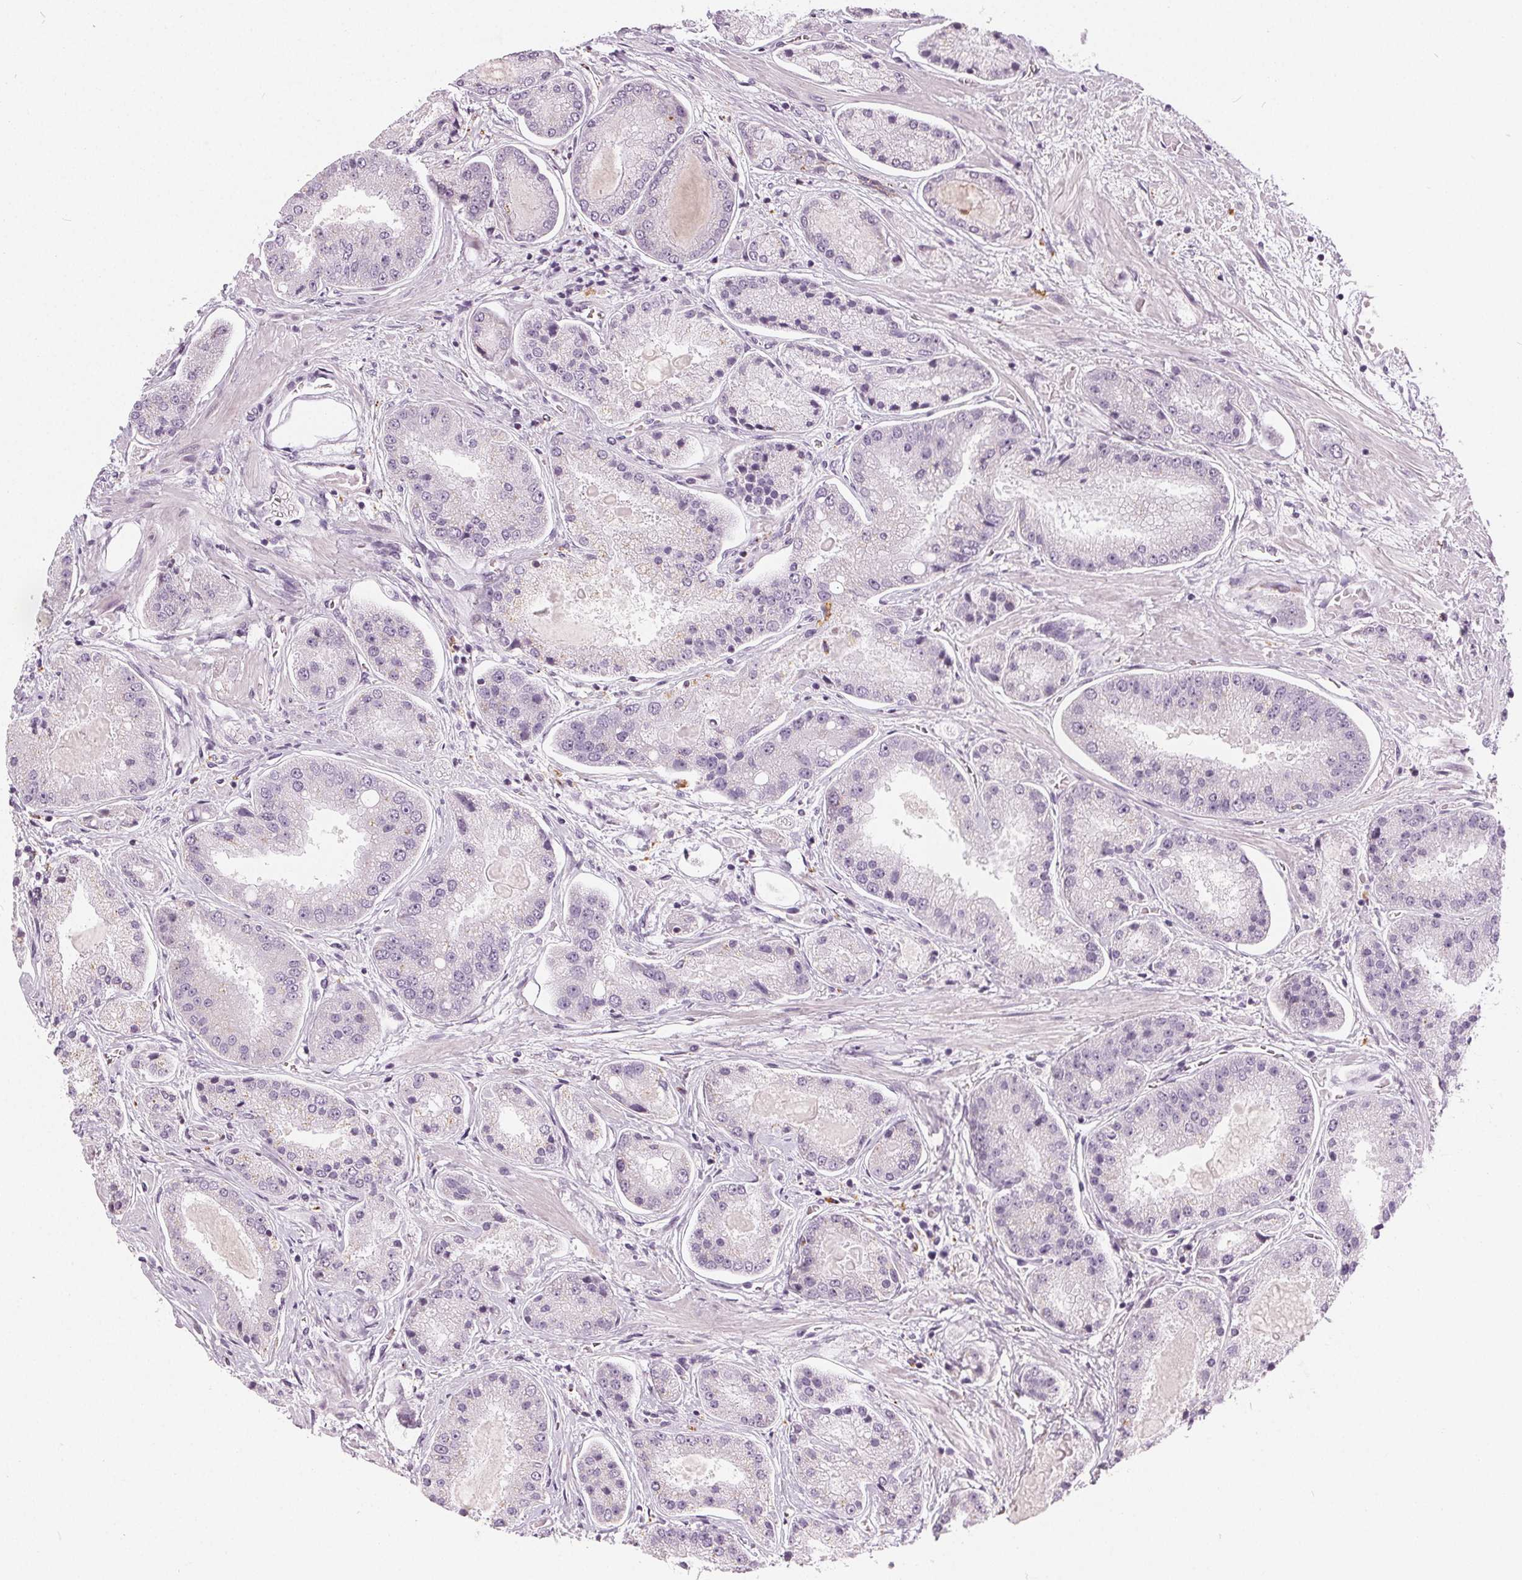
{"staining": {"intensity": "negative", "quantity": "none", "location": "none"}, "tissue": "prostate cancer", "cell_type": "Tumor cells", "image_type": "cancer", "snomed": [{"axis": "morphology", "description": "Adenocarcinoma, High grade"}, {"axis": "topography", "description": "Prostate"}], "caption": "DAB (3,3'-diaminobenzidine) immunohistochemical staining of prostate cancer exhibits no significant expression in tumor cells.", "gene": "HOPX", "patient": {"sex": "male", "age": 67}}